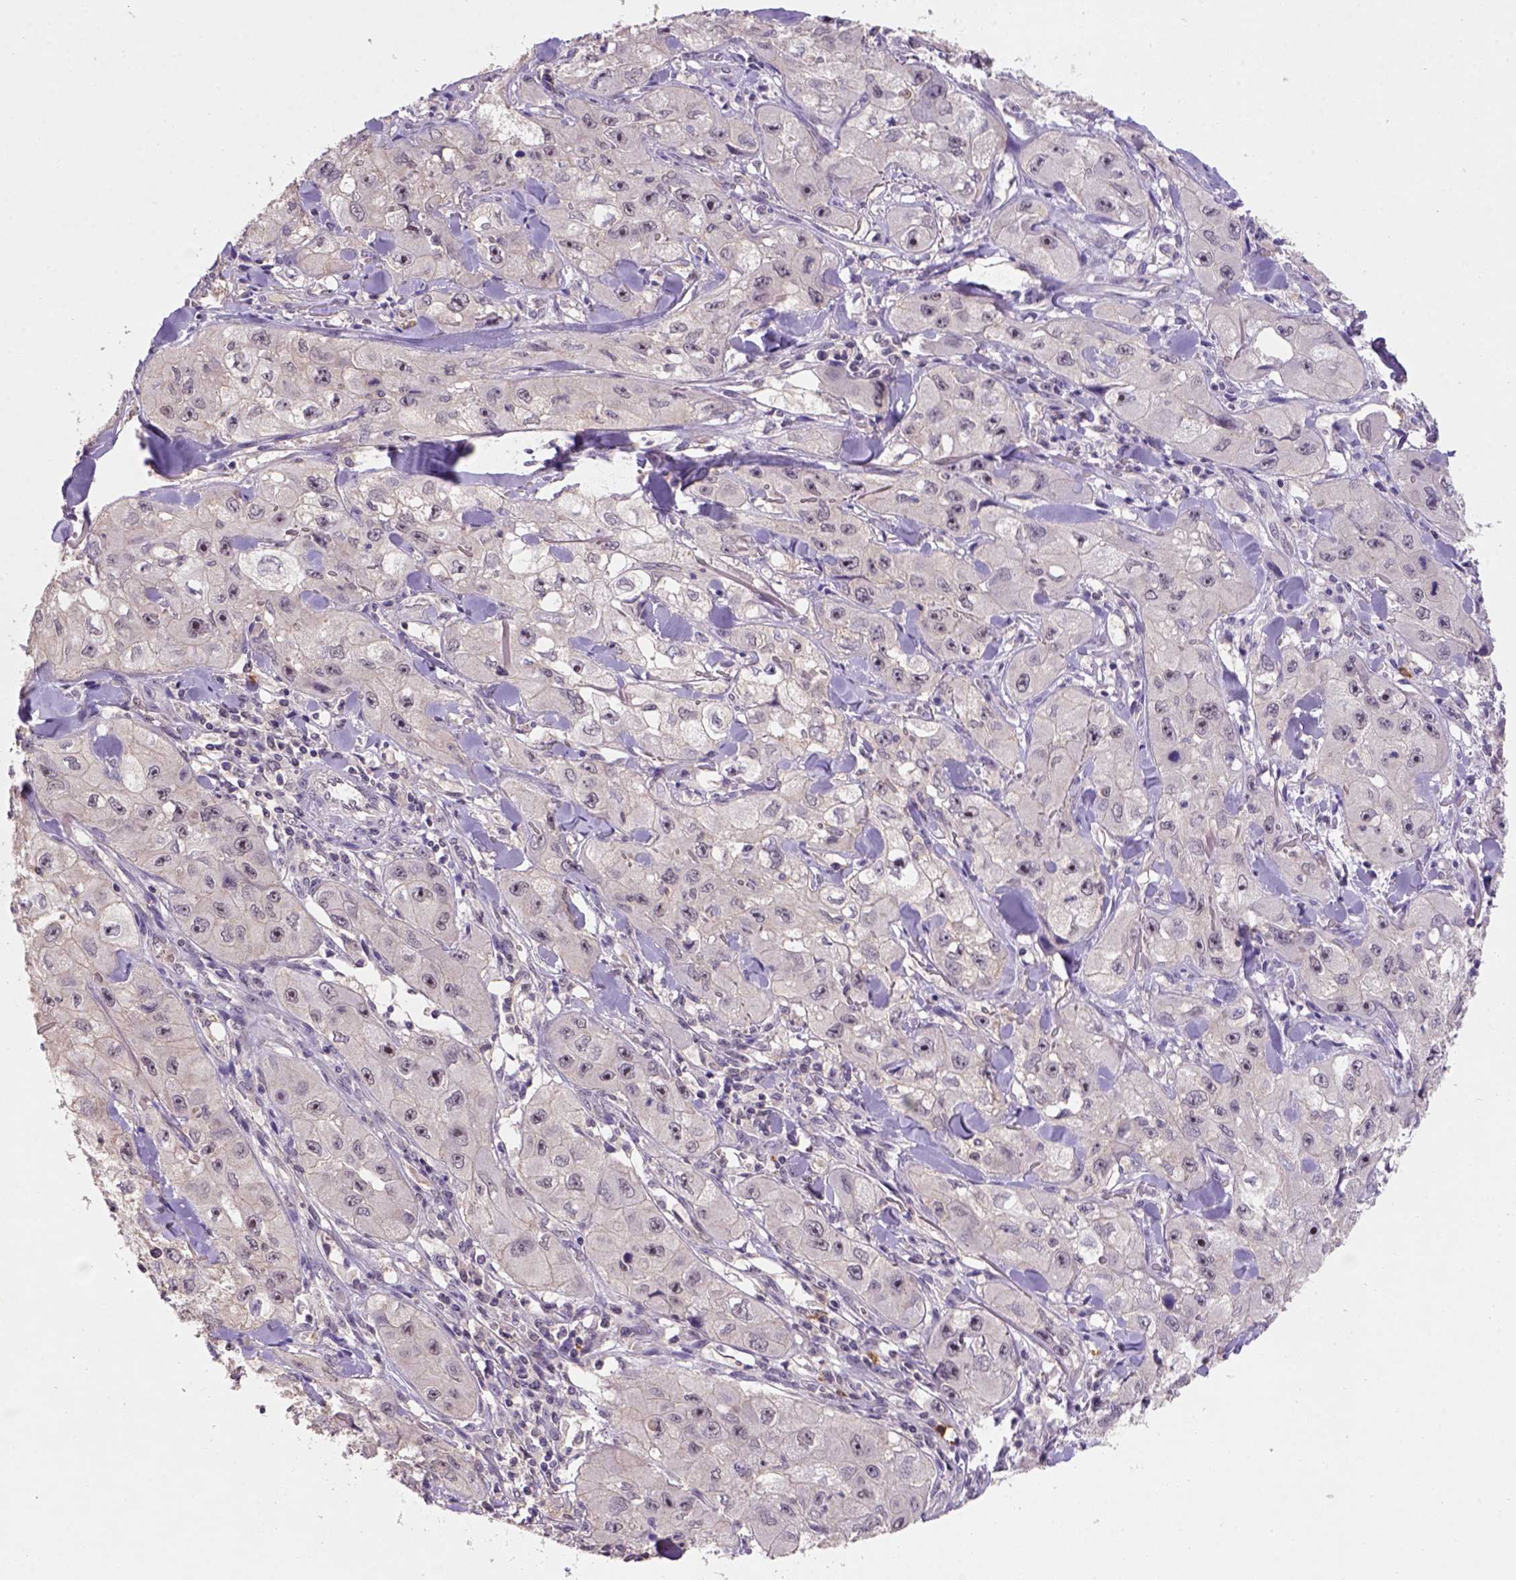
{"staining": {"intensity": "weak", "quantity": ">75%", "location": "cytoplasmic/membranous,nuclear"}, "tissue": "skin cancer", "cell_type": "Tumor cells", "image_type": "cancer", "snomed": [{"axis": "morphology", "description": "Squamous cell carcinoma, NOS"}, {"axis": "topography", "description": "Skin"}, {"axis": "topography", "description": "Subcutis"}], "caption": "About >75% of tumor cells in human squamous cell carcinoma (skin) display weak cytoplasmic/membranous and nuclear protein positivity as visualized by brown immunohistochemical staining.", "gene": "SCML4", "patient": {"sex": "male", "age": 73}}